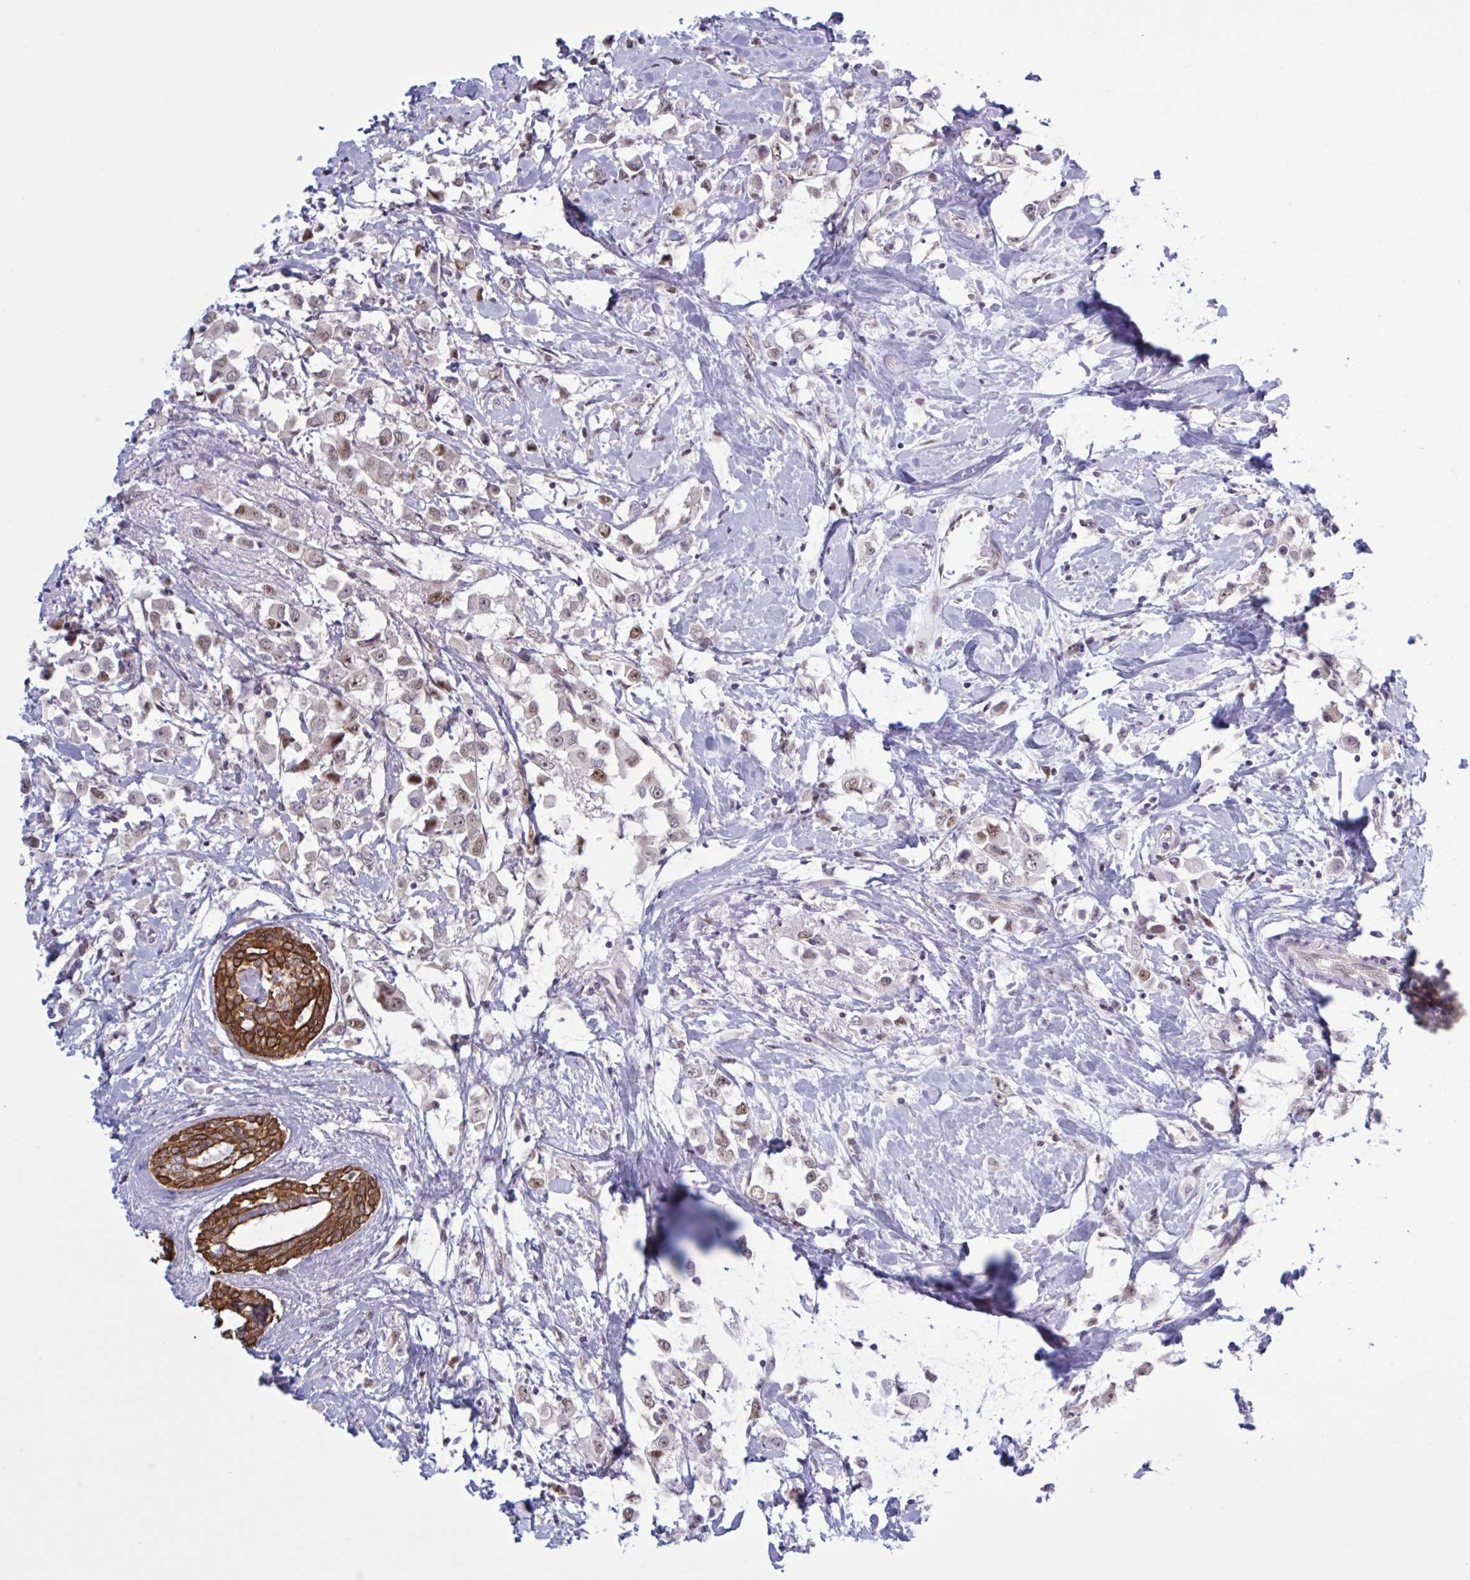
{"staining": {"intensity": "moderate", "quantity": ">75%", "location": "nuclear"}, "tissue": "breast cancer", "cell_type": "Tumor cells", "image_type": "cancer", "snomed": [{"axis": "morphology", "description": "Duct carcinoma"}, {"axis": "topography", "description": "Breast"}], "caption": "Immunohistochemistry (IHC) (DAB (3,3'-diaminobenzidine)) staining of breast cancer (invasive ductal carcinoma) displays moderate nuclear protein positivity in about >75% of tumor cells.", "gene": "PRMT6", "patient": {"sex": "female", "age": 61}}